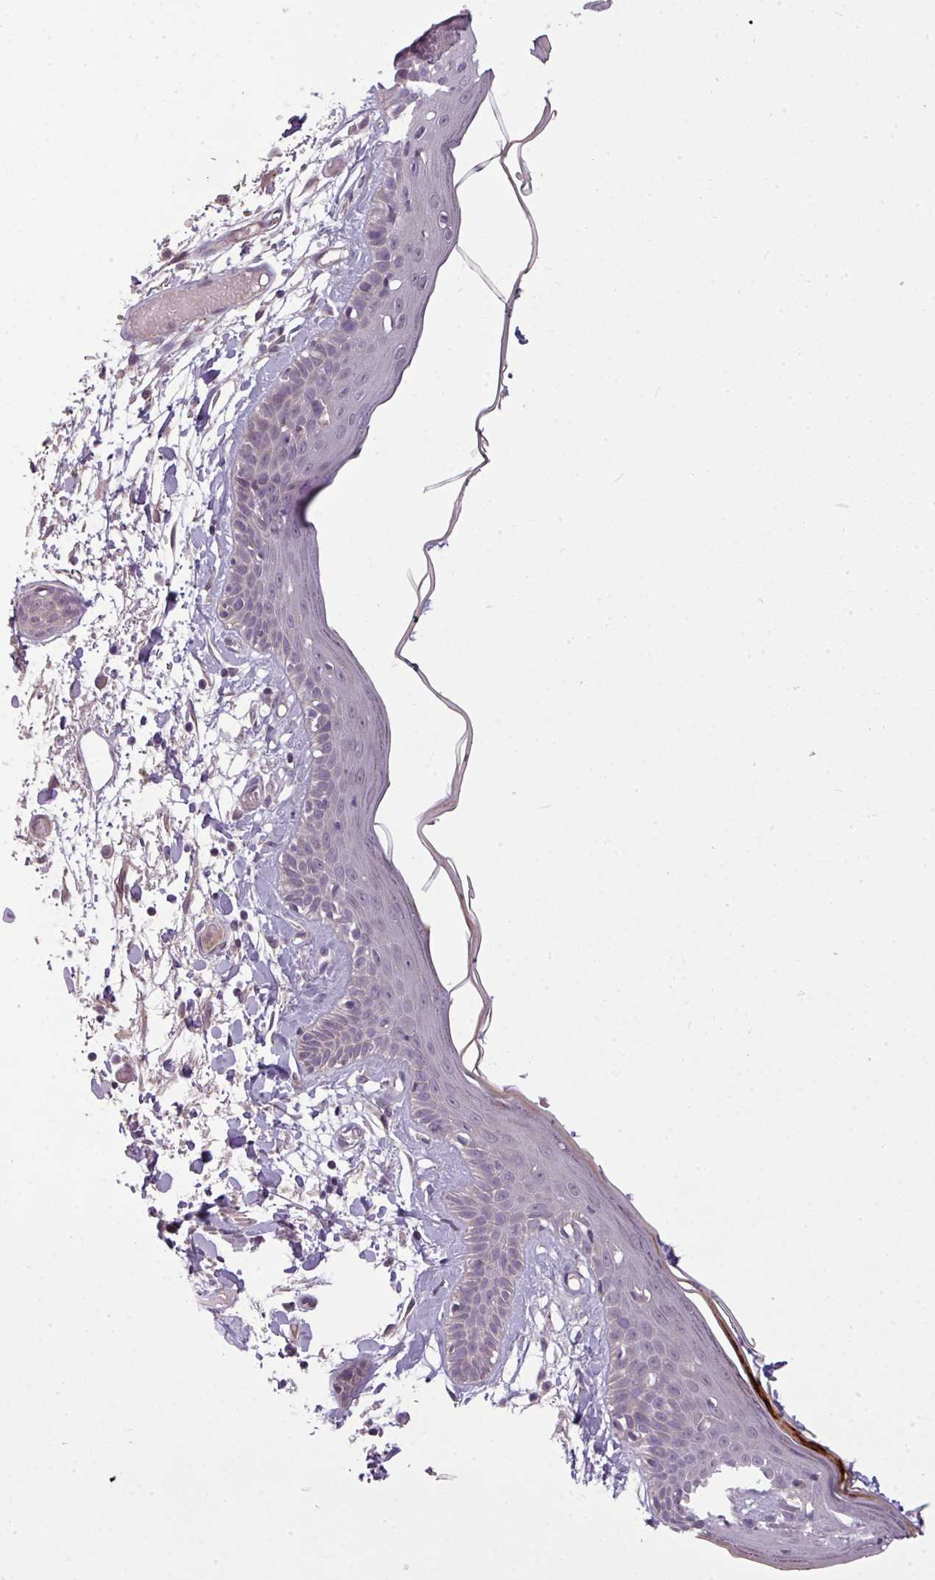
{"staining": {"intensity": "negative", "quantity": "none", "location": "none"}, "tissue": "skin", "cell_type": "Fibroblasts", "image_type": "normal", "snomed": [{"axis": "morphology", "description": "Normal tissue, NOS"}, {"axis": "topography", "description": "Skin"}], "caption": "Human skin stained for a protein using immunohistochemistry shows no expression in fibroblasts.", "gene": "ZNF35", "patient": {"sex": "male", "age": 79}}